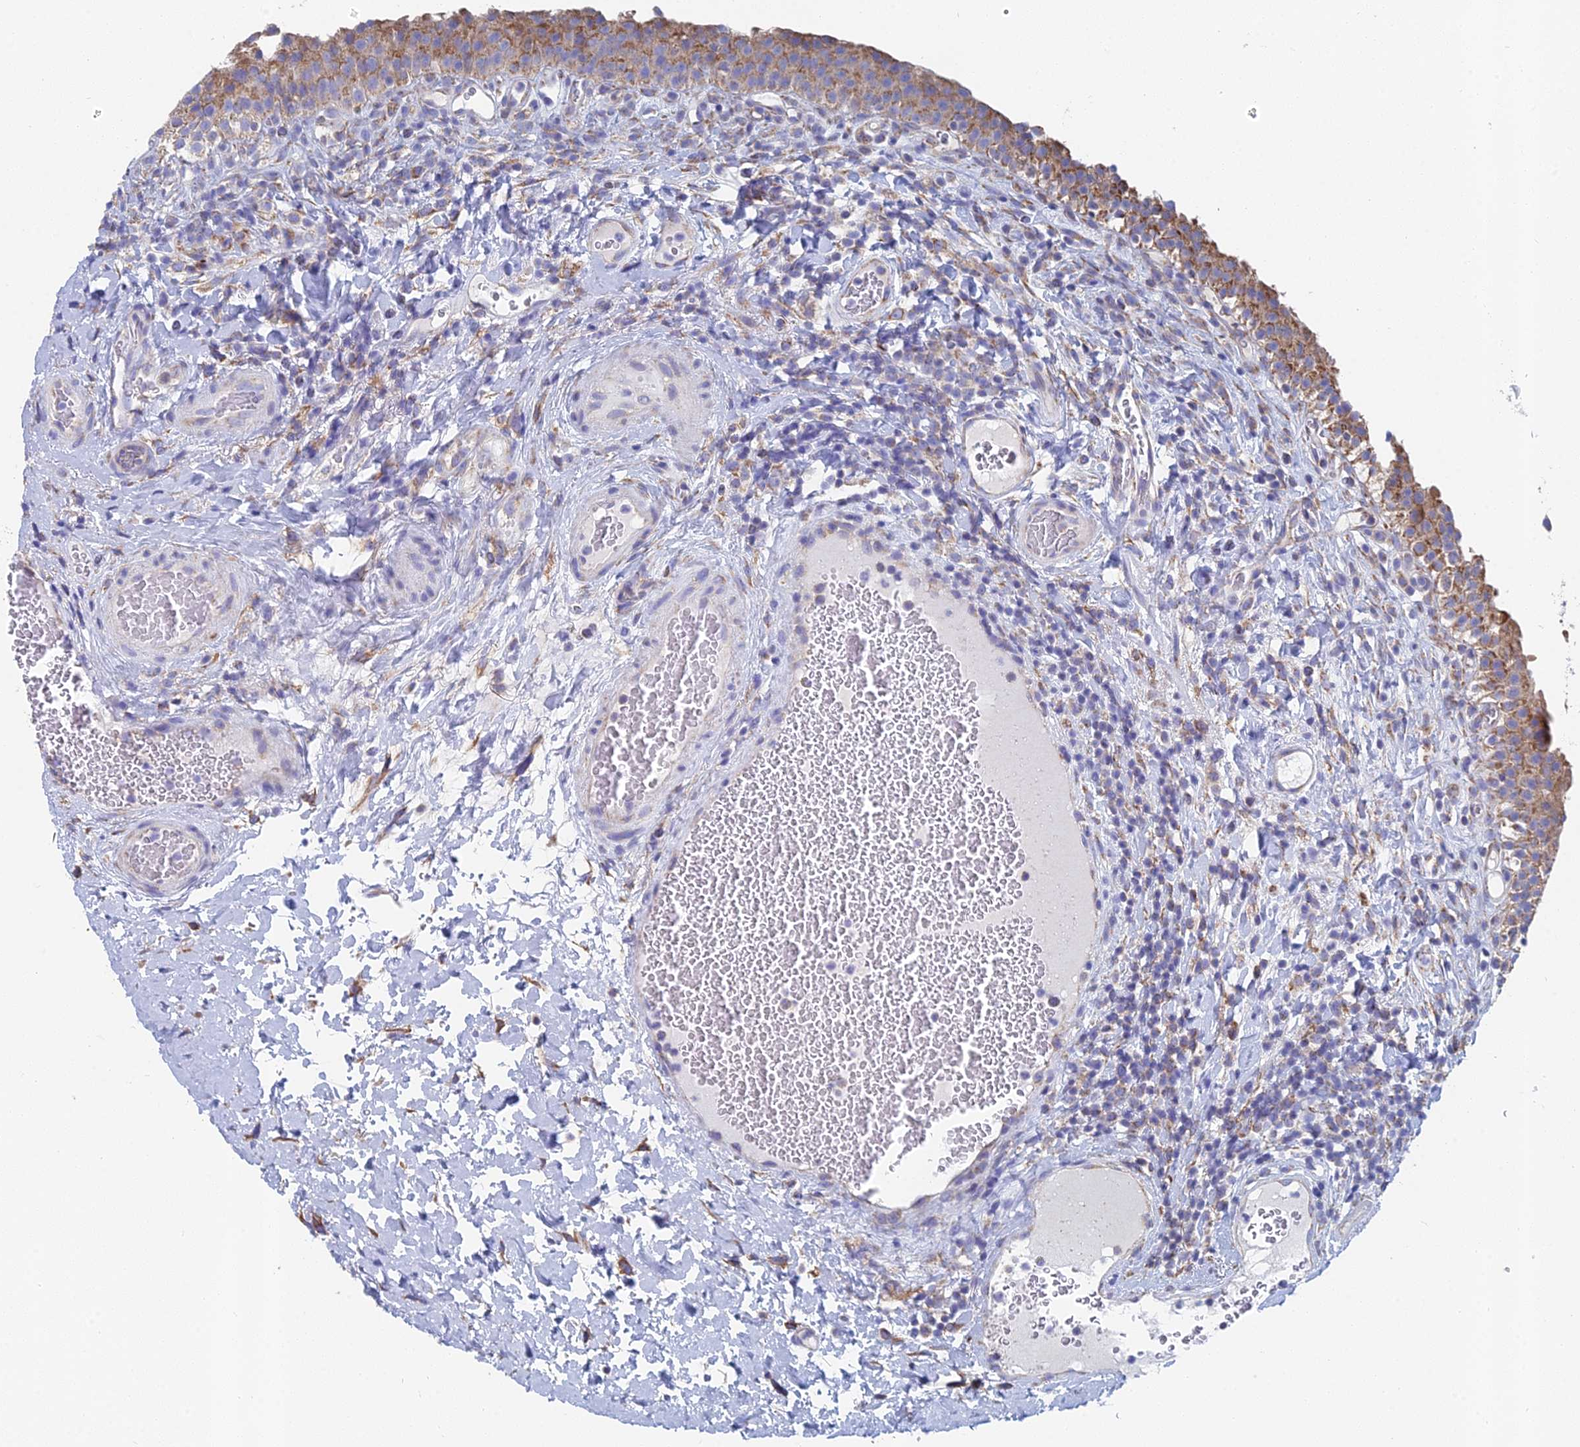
{"staining": {"intensity": "moderate", "quantity": ">75%", "location": "cytoplasmic/membranous"}, "tissue": "urinary bladder", "cell_type": "Urothelial cells", "image_type": "normal", "snomed": [{"axis": "morphology", "description": "Normal tissue, NOS"}, {"axis": "morphology", "description": "Inflammation, NOS"}, {"axis": "topography", "description": "Urinary bladder"}], "caption": "Protein expression analysis of normal human urinary bladder reveals moderate cytoplasmic/membranous expression in approximately >75% of urothelial cells. (DAB = brown stain, brightfield microscopy at high magnification).", "gene": "CRACR2B", "patient": {"sex": "male", "age": 64}}